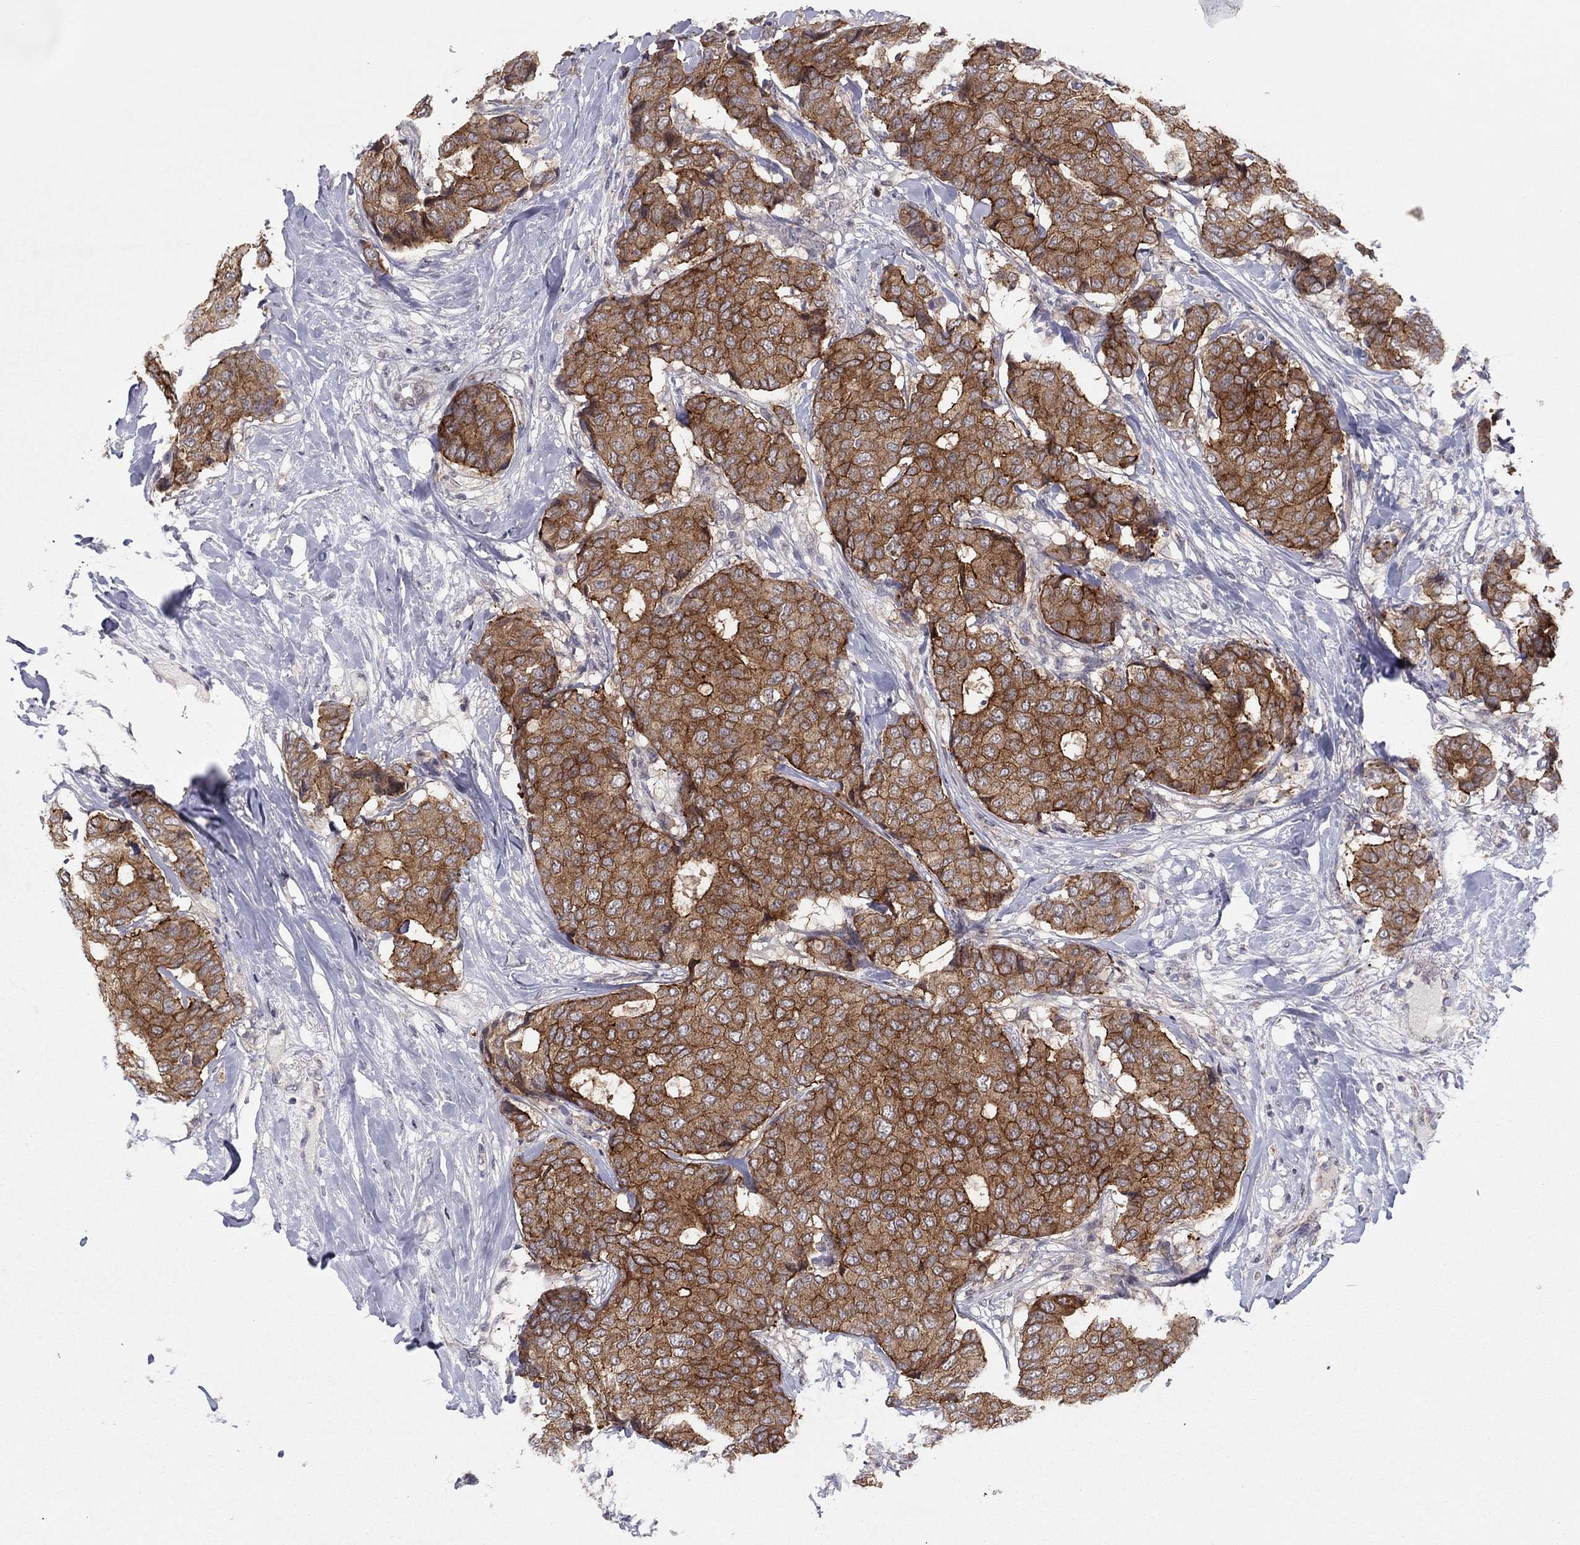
{"staining": {"intensity": "strong", "quantity": ">75%", "location": "cytoplasmic/membranous"}, "tissue": "breast cancer", "cell_type": "Tumor cells", "image_type": "cancer", "snomed": [{"axis": "morphology", "description": "Duct carcinoma"}, {"axis": "topography", "description": "Breast"}], "caption": "Breast cancer (intraductal carcinoma) was stained to show a protein in brown. There is high levels of strong cytoplasmic/membranous expression in approximately >75% of tumor cells. Ihc stains the protein in brown and the nuclei are stained blue.", "gene": "CRACDL", "patient": {"sex": "female", "age": 75}}